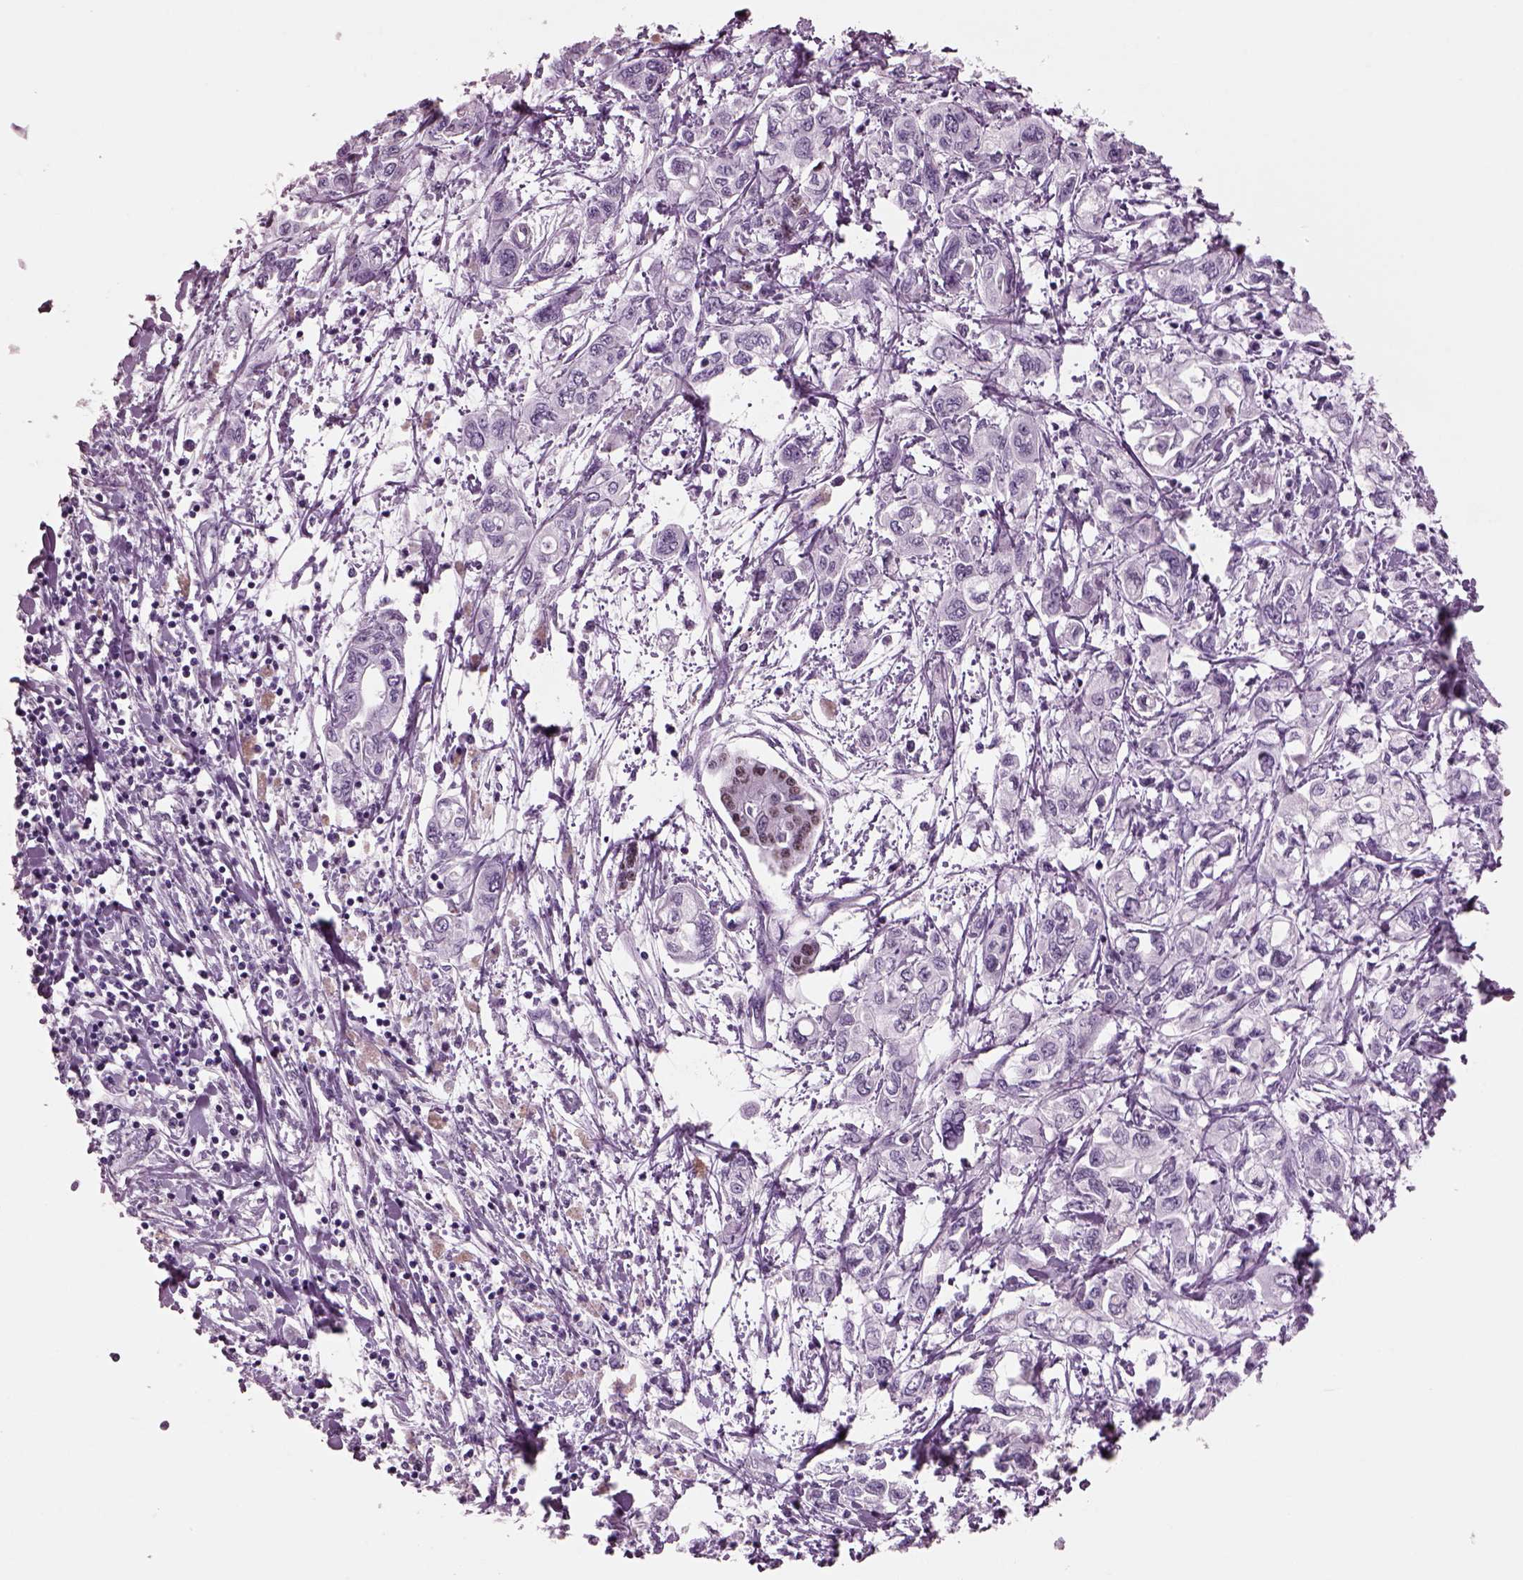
{"staining": {"intensity": "negative", "quantity": "none", "location": "none"}, "tissue": "pancreatic cancer", "cell_type": "Tumor cells", "image_type": "cancer", "snomed": [{"axis": "morphology", "description": "Adenocarcinoma, NOS"}, {"axis": "topography", "description": "Pancreas"}], "caption": "Tumor cells show no significant positivity in adenocarcinoma (pancreatic).", "gene": "KRTAP3-2", "patient": {"sex": "male", "age": 54}}